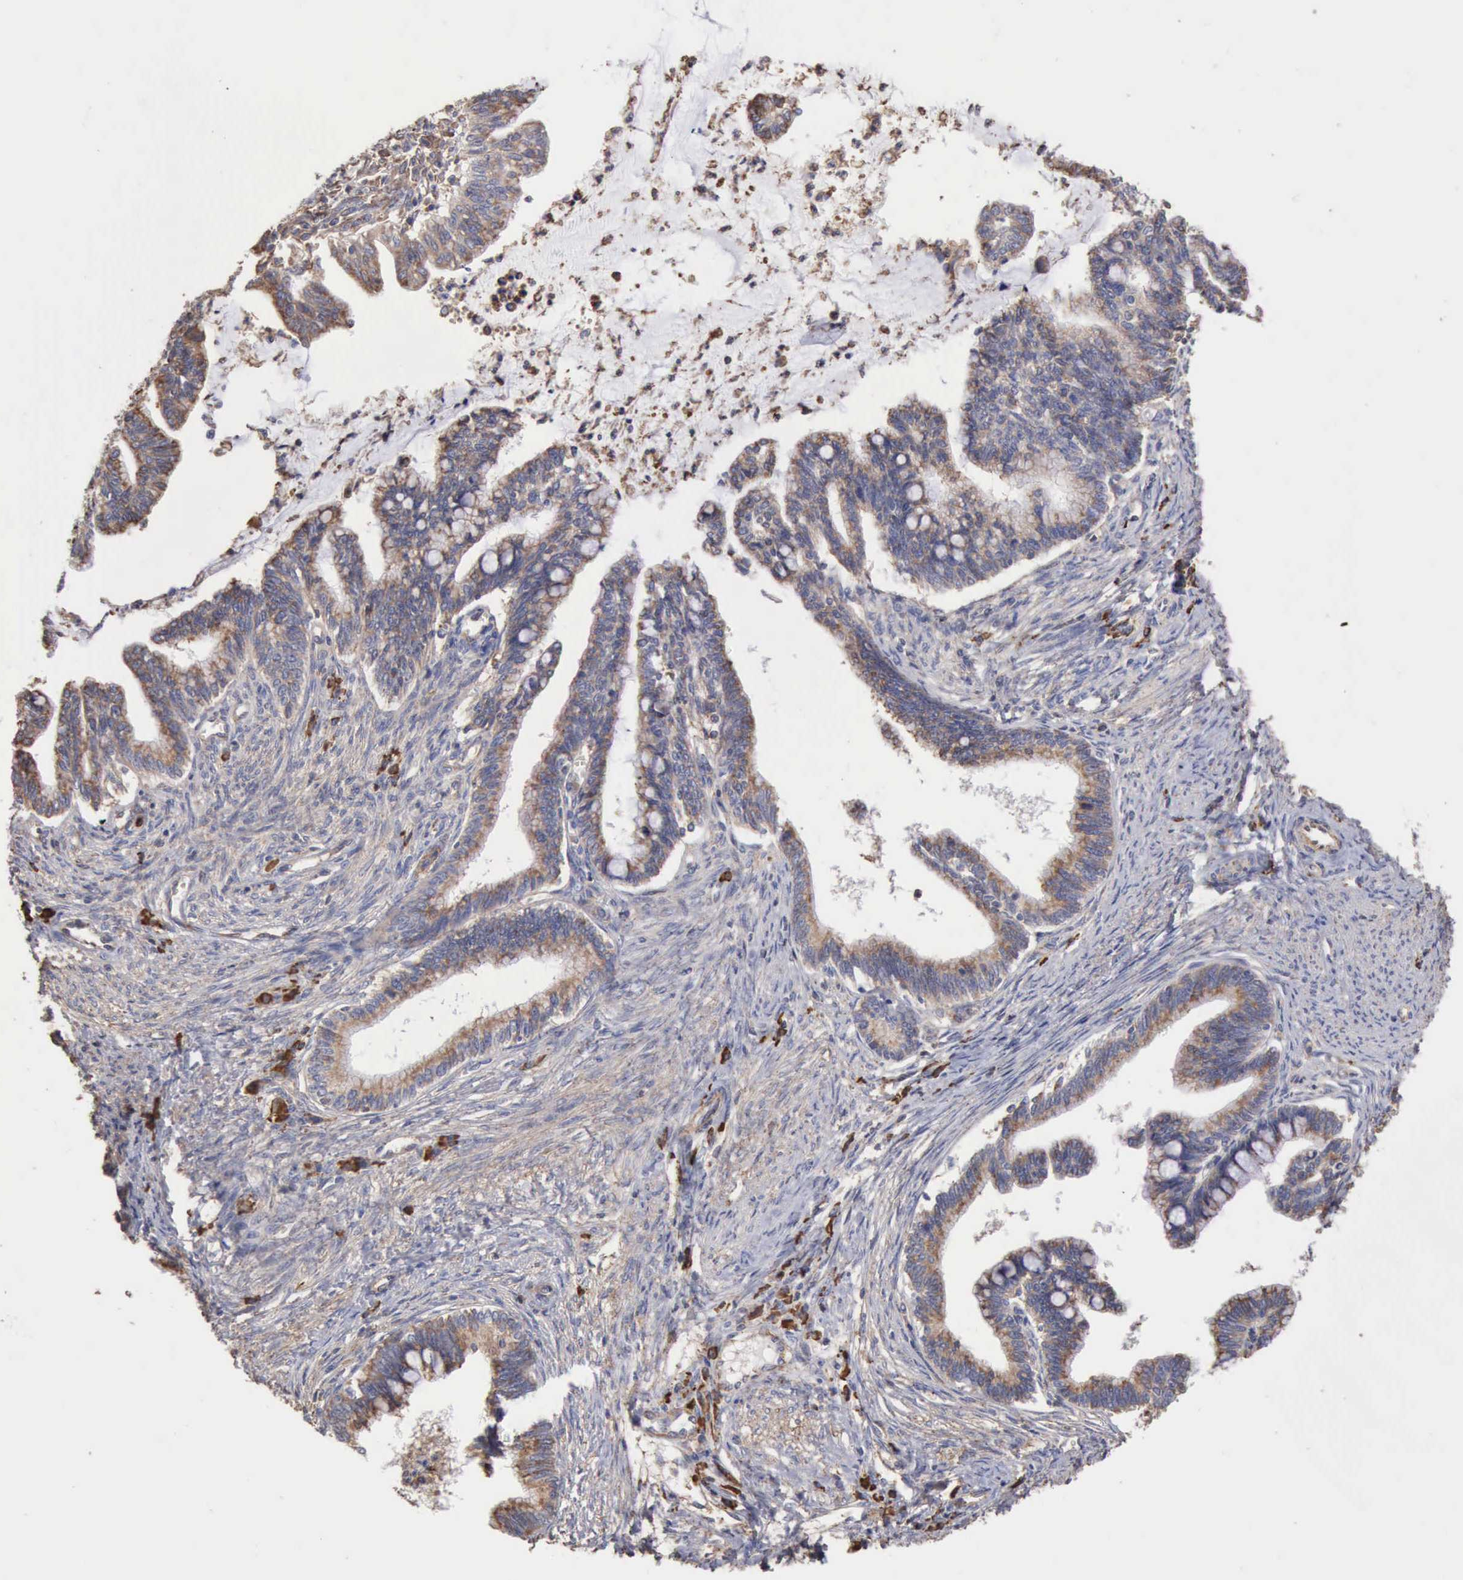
{"staining": {"intensity": "weak", "quantity": "25%-75%", "location": "cytoplasmic/membranous"}, "tissue": "cervical cancer", "cell_type": "Tumor cells", "image_type": "cancer", "snomed": [{"axis": "morphology", "description": "Adenocarcinoma, NOS"}, {"axis": "topography", "description": "Cervix"}], "caption": "Tumor cells exhibit weak cytoplasmic/membranous staining in approximately 25%-75% of cells in cervical cancer (adenocarcinoma).", "gene": "GPR101", "patient": {"sex": "female", "age": 36}}